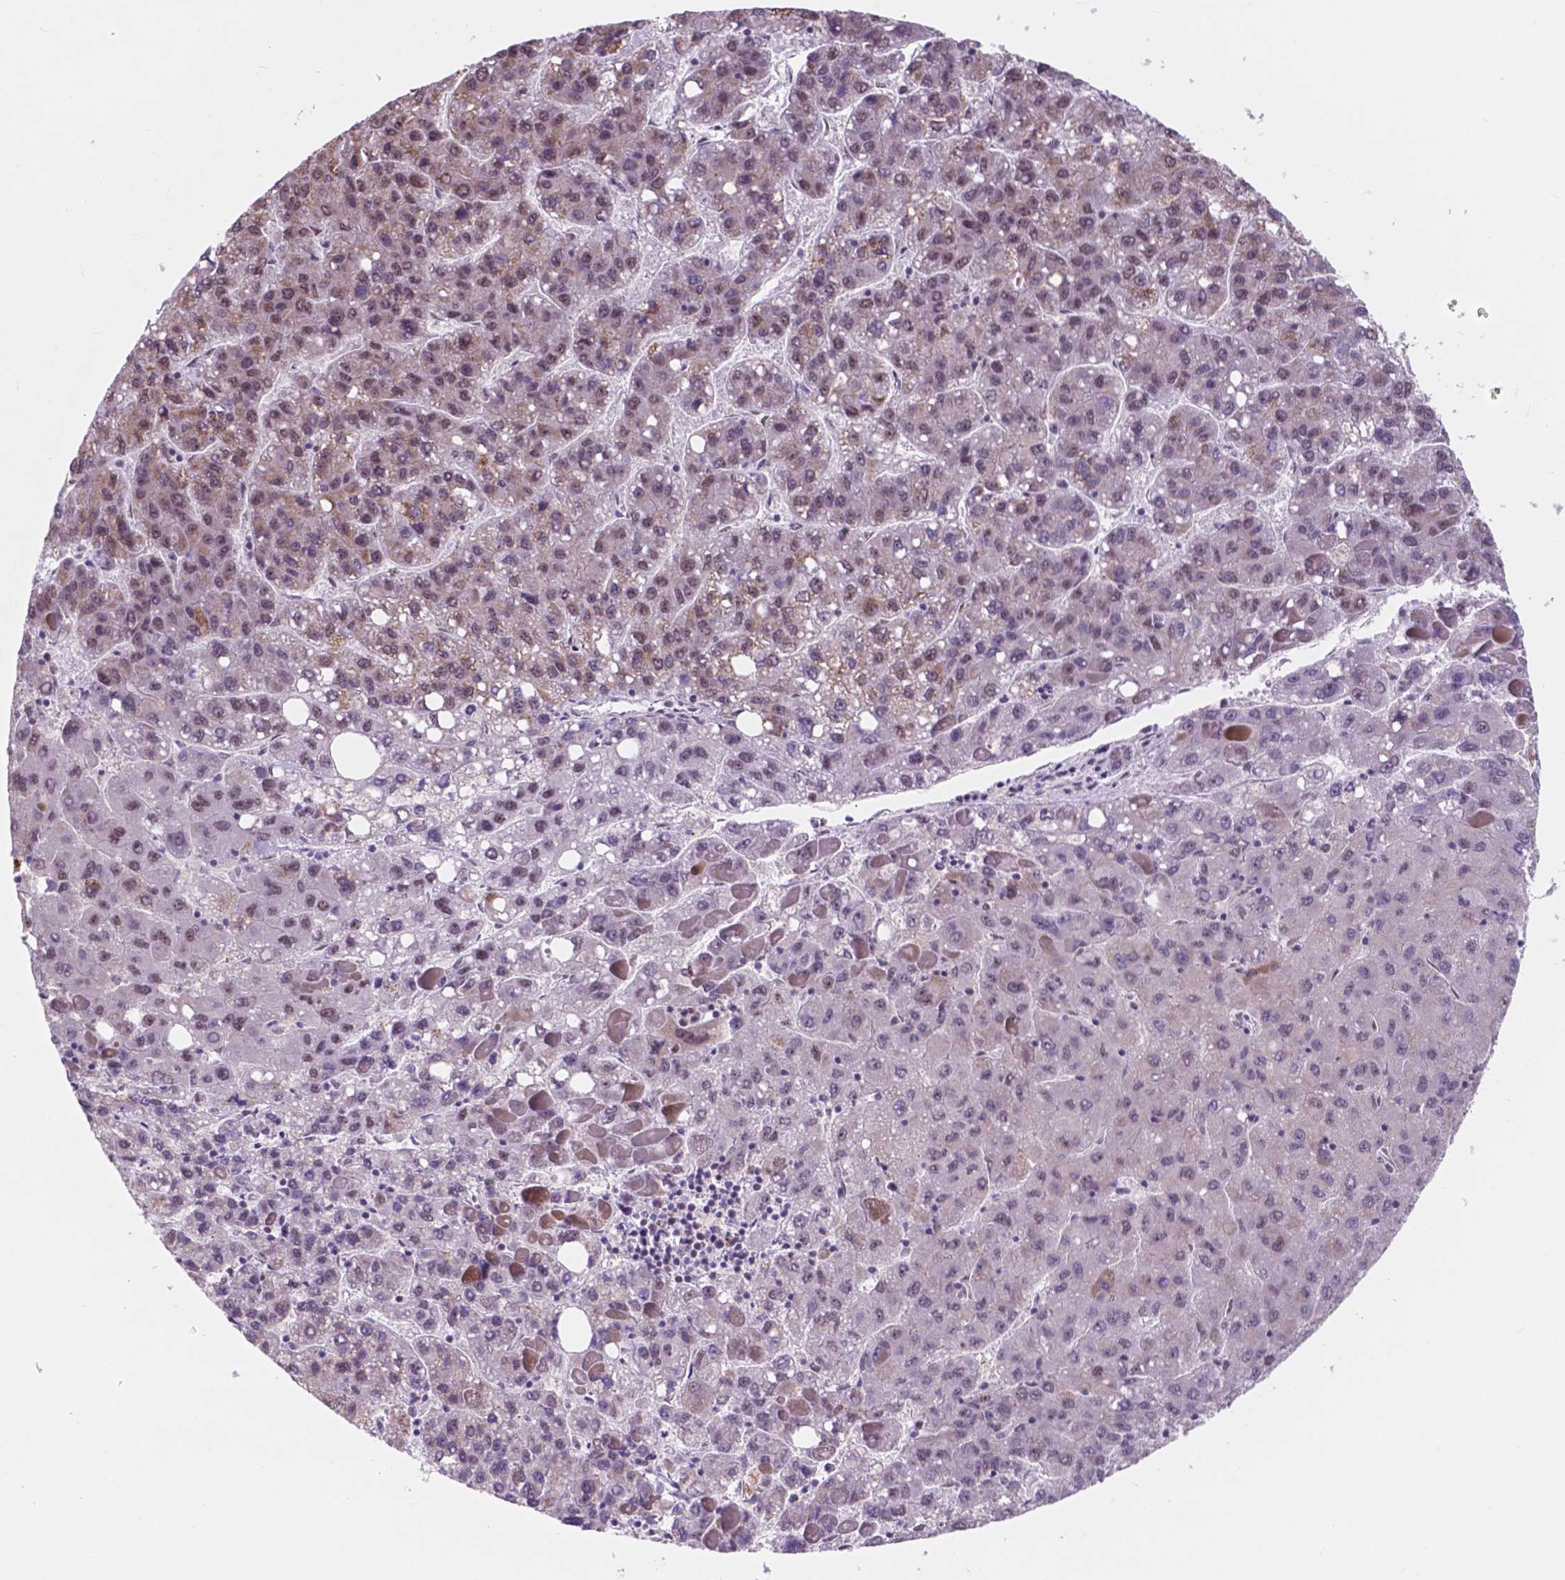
{"staining": {"intensity": "weak", "quantity": "25%-75%", "location": "nuclear"}, "tissue": "liver cancer", "cell_type": "Tumor cells", "image_type": "cancer", "snomed": [{"axis": "morphology", "description": "Carcinoma, Hepatocellular, NOS"}, {"axis": "topography", "description": "Liver"}], "caption": "Weak nuclear positivity is seen in about 25%-75% of tumor cells in liver hepatocellular carcinoma.", "gene": "BCAS2", "patient": {"sex": "female", "age": 82}}